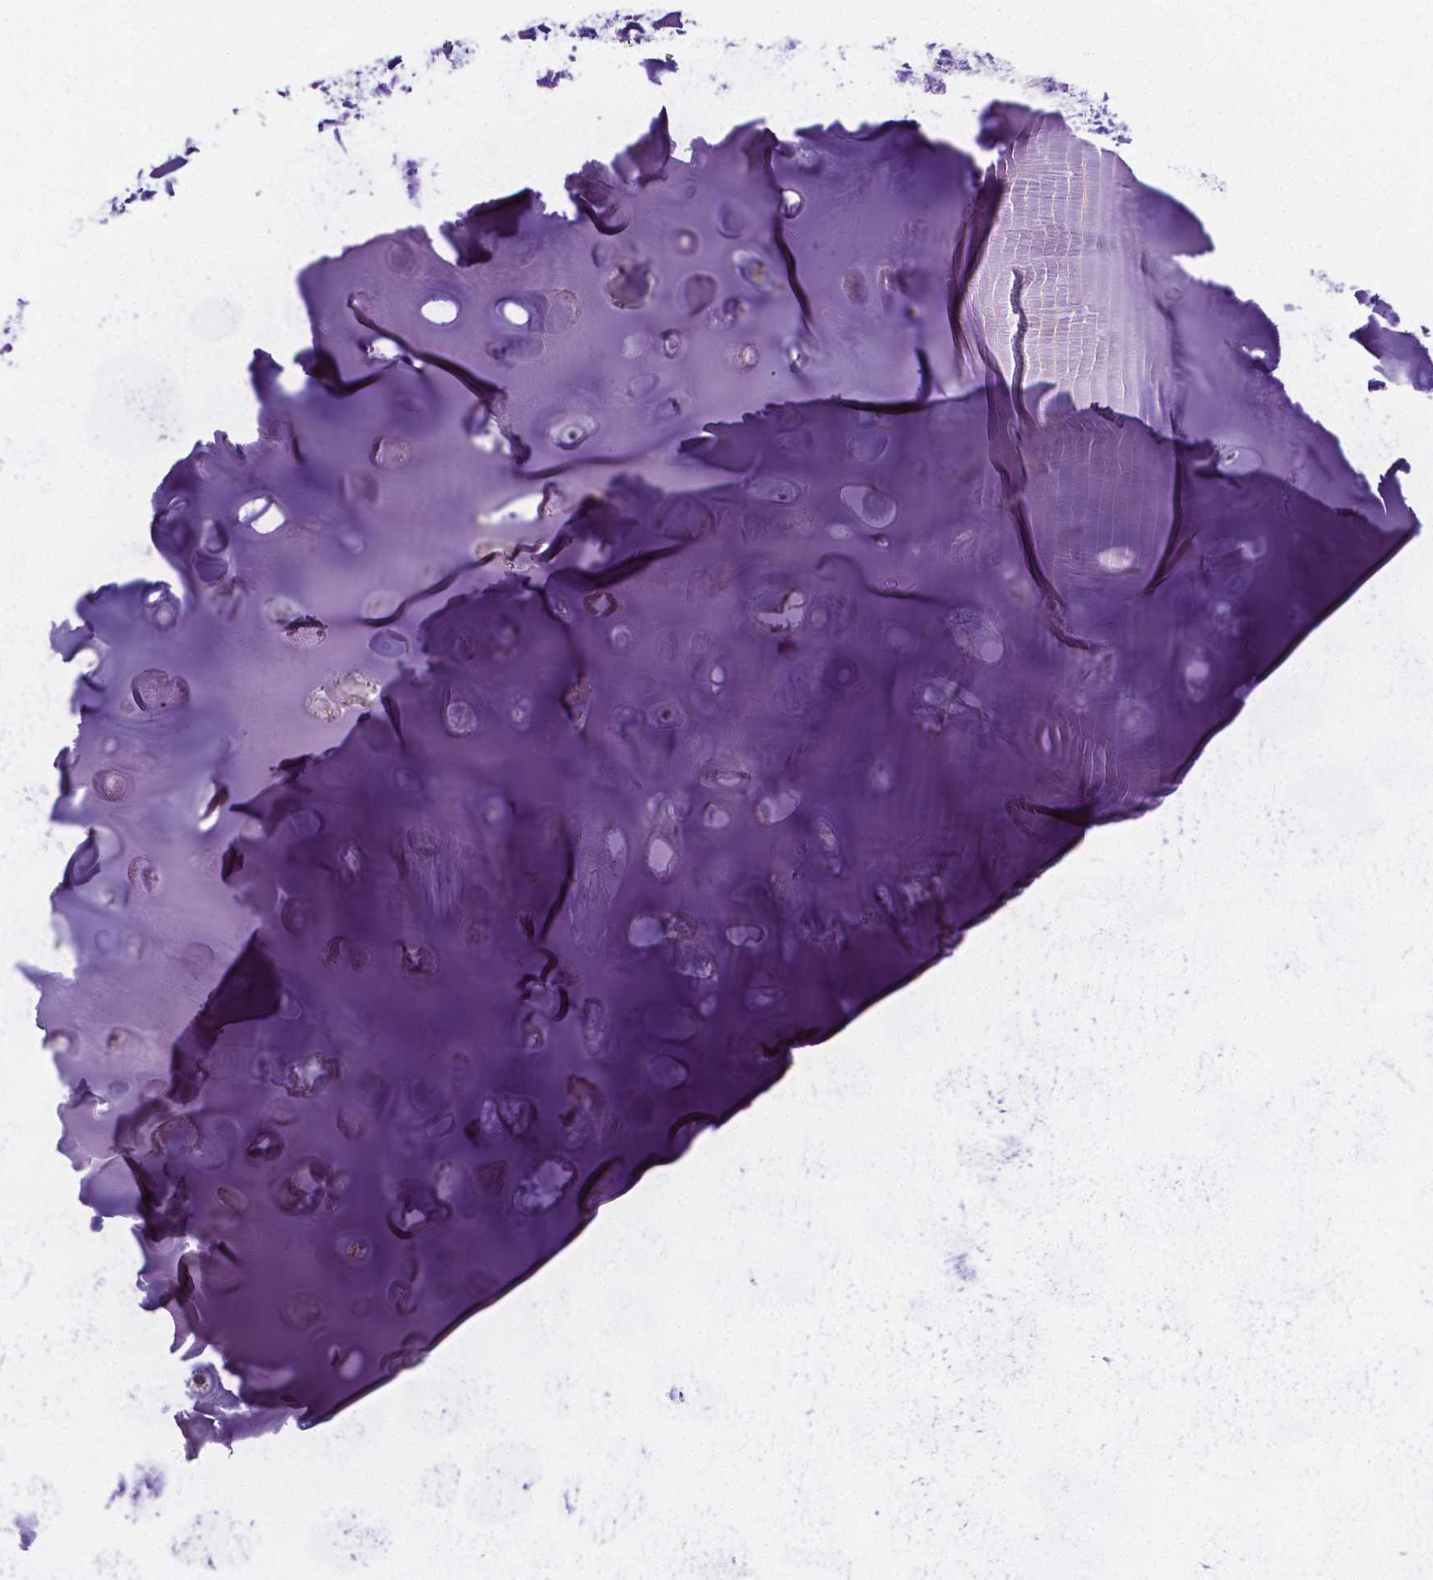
{"staining": {"intensity": "negative", "quantity": "none", "location": "none"}, "tissue": "adipose tissue", "cell_type": "Adipocytes", "image_type": "normal", "snomed": [{"axis": "morphology", "description": "Normal tissue, NOS"}, {"axis": "morphology", "description": "Squamous cell carcinoma, NOS"}, {"axis": "topography", "description": "Cartilage tissue"}, {"axis": "topography", "description": "Bronchus"}, {"axis": "topography", "description": "Lung"}], "caption": "IHC of benign adipose tissue shows no staining in adipocytes. (IHC, brightfield microscopy, high magnification).", "gene": "OCLN", "patient": {"sex": "male", "age": 66}}